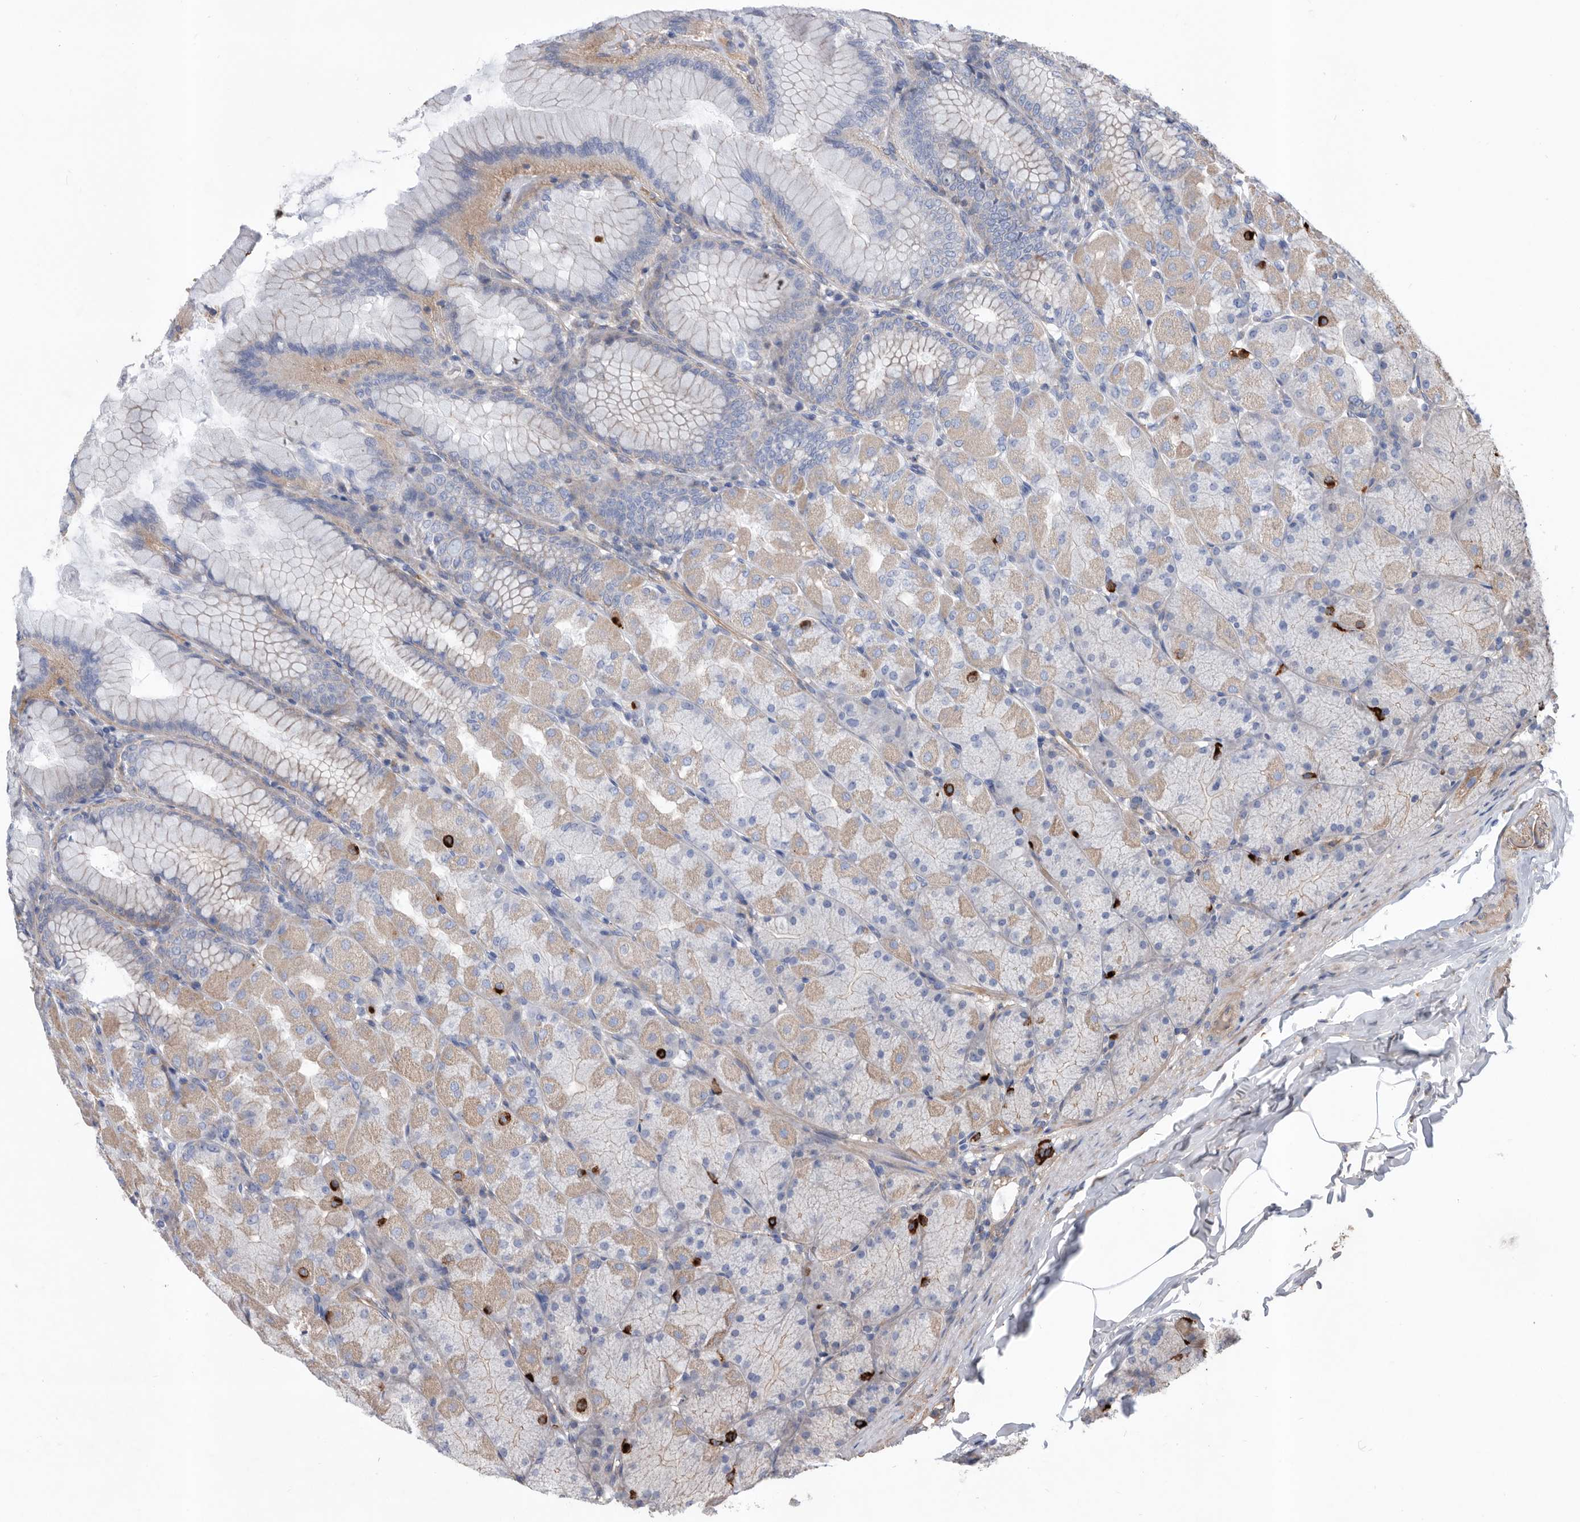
{"staining": {"intensity": "moderate", "quantity": "25%-75%", "location": "cytoplasmic/membranous"}, "tissue": "stomach", "cell_type": "Glandular cells", "image_type": "normal", "snomed": [{"axis": "morphology", "description": "Normal tissue, NOS"}, {"axis": "topography", "description": "Stomach, upper"}], "caption": "Glandular cells exhibit medium levels of moderate cytoplasmic/membranous expression in approximately 25%-75% of cells in normal human stomach. The staining was performed using DAB, with brown indicating positive protein expression. Nuclei are stained blue with hematoxylin.", "gene": "ATP13A3", "patient": {"sex": "female", "age": 56}}